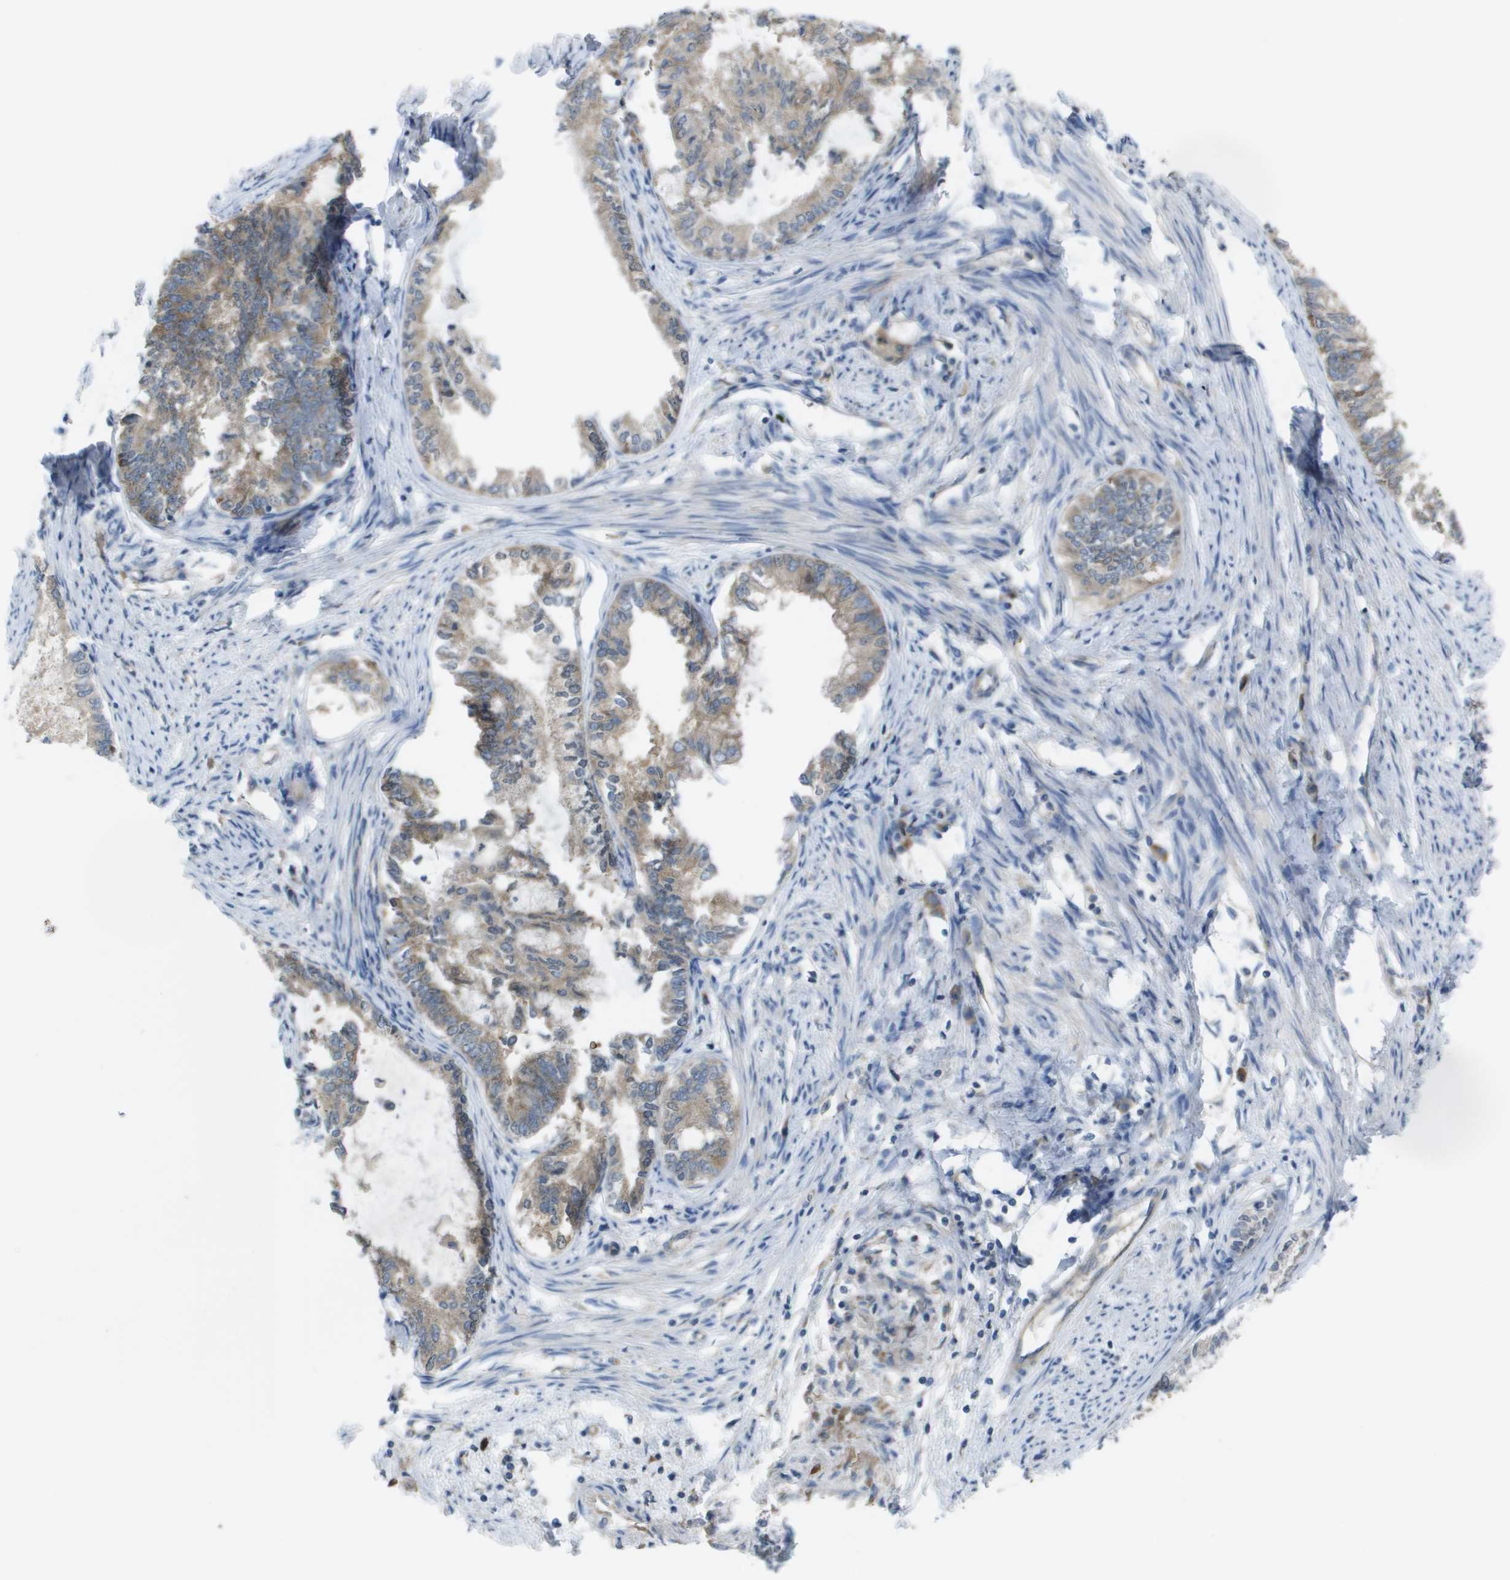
{"staining": {"intensity": "weak", "quantity": ">75%", "location": "cytoplasmic/membranous"}, "tissue": "endometrial cancer", "cell_type": "Tumor cells", "image_type": "cancer", "snomed": [{"axis": "morphology", "description": "Adenocarcinoma, NOS"}, {"axis": "topography", "description": "Endometrium"}], "caption": "Tumor cells show low levels of weak cytoplasmic/membranous positivity in about >75% of cells in human endometrial cancer.", "gene": "EIF4G2", "patient": {"sex": "female", "age": 86}}